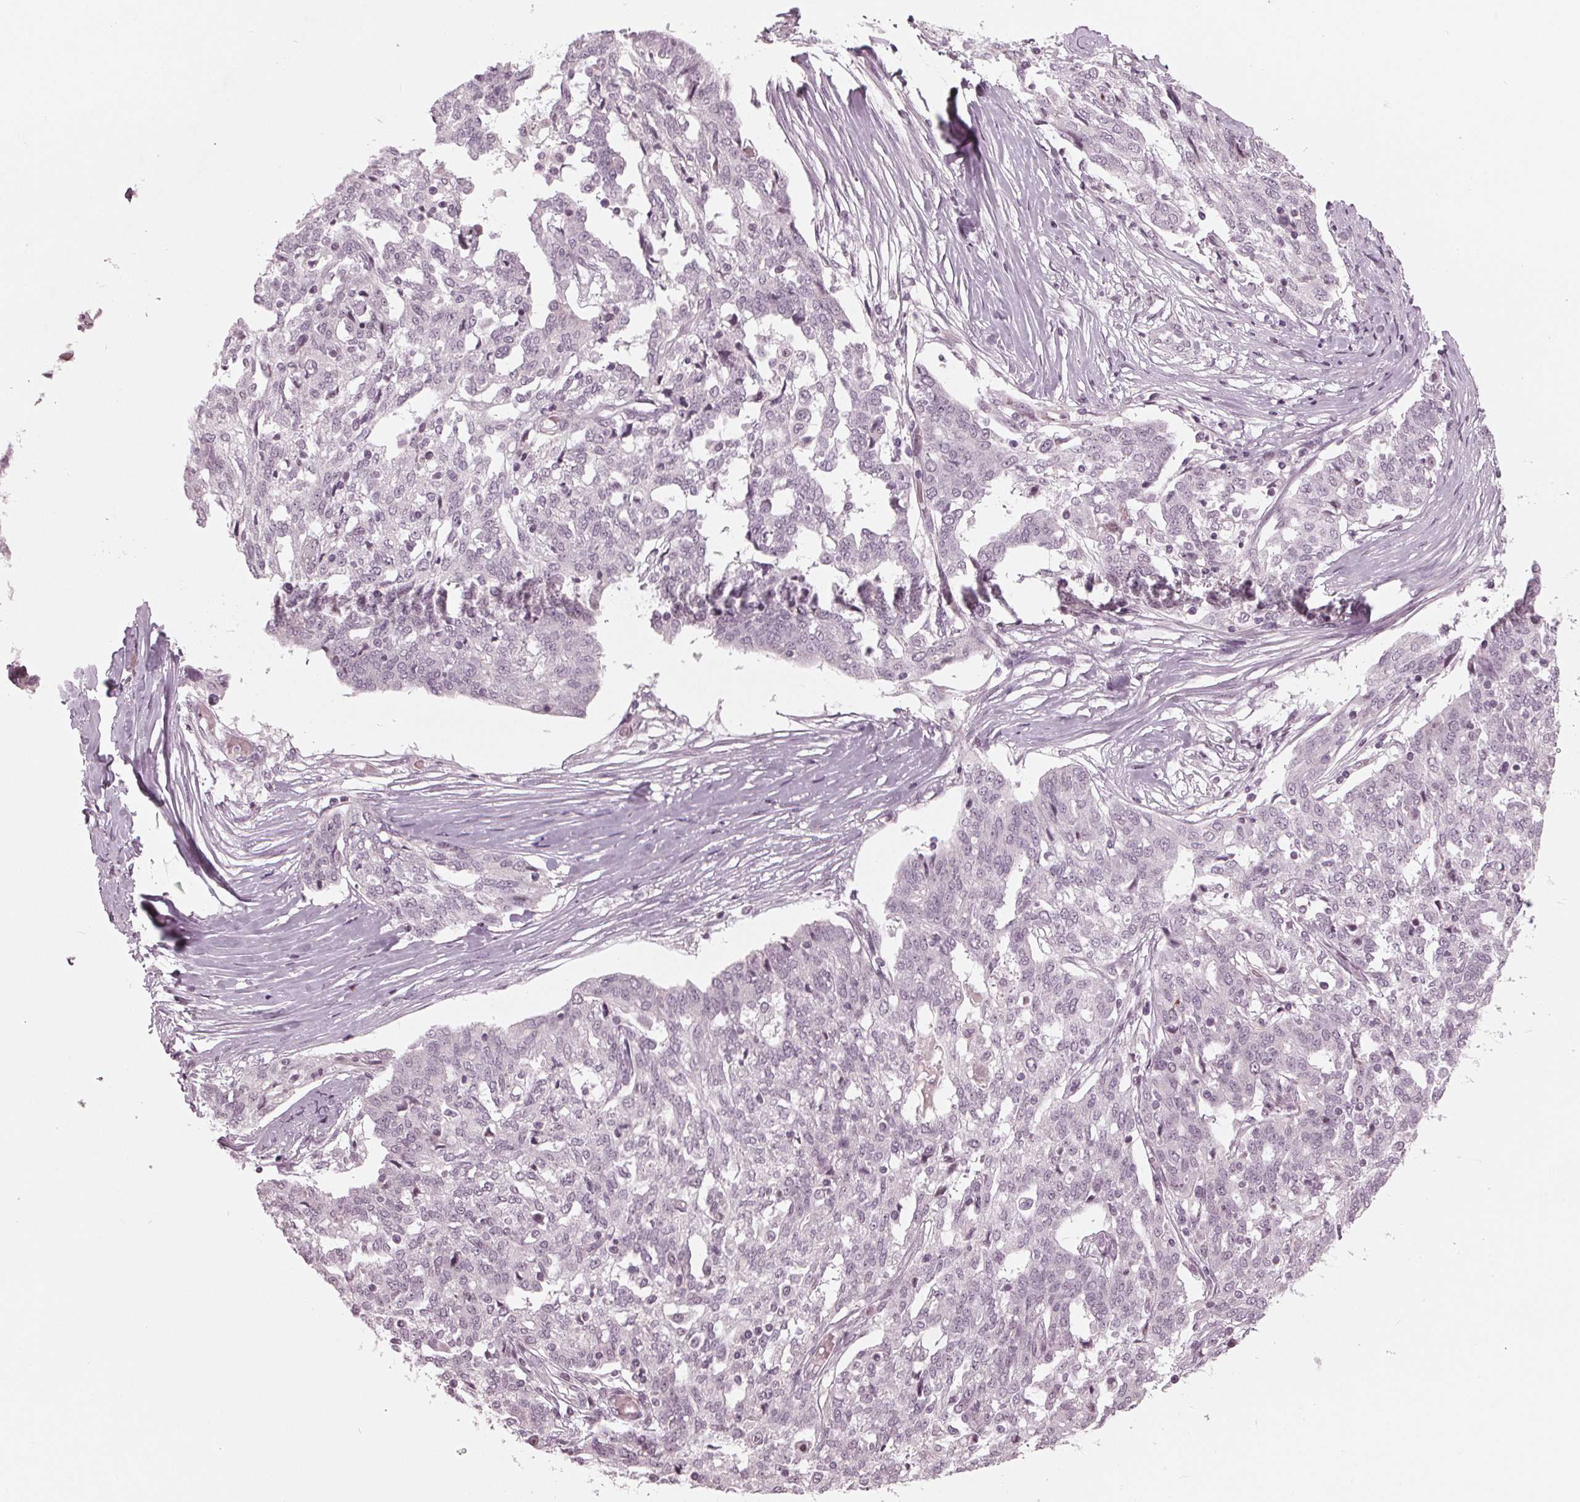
{"staining": {"intensity": "negative", "quantity": "none", "location": "none"}, "tissue": "ovarian cancer", "cell_type": "Tumor cells", "image_type": "cancer", "snomed": [{"axis": "morphology", "description": "Cystadenocarcinoma, serous, NOS"}, {"axis": "topography", "description": "Ovary"}], "caption": "This is an IHC image of human serous cystadenocarcinoma (ovarian). There is no staining in tumor cells.", "gene": "ADPRHL1", "patient": {"sex": "female", "age": 67}}